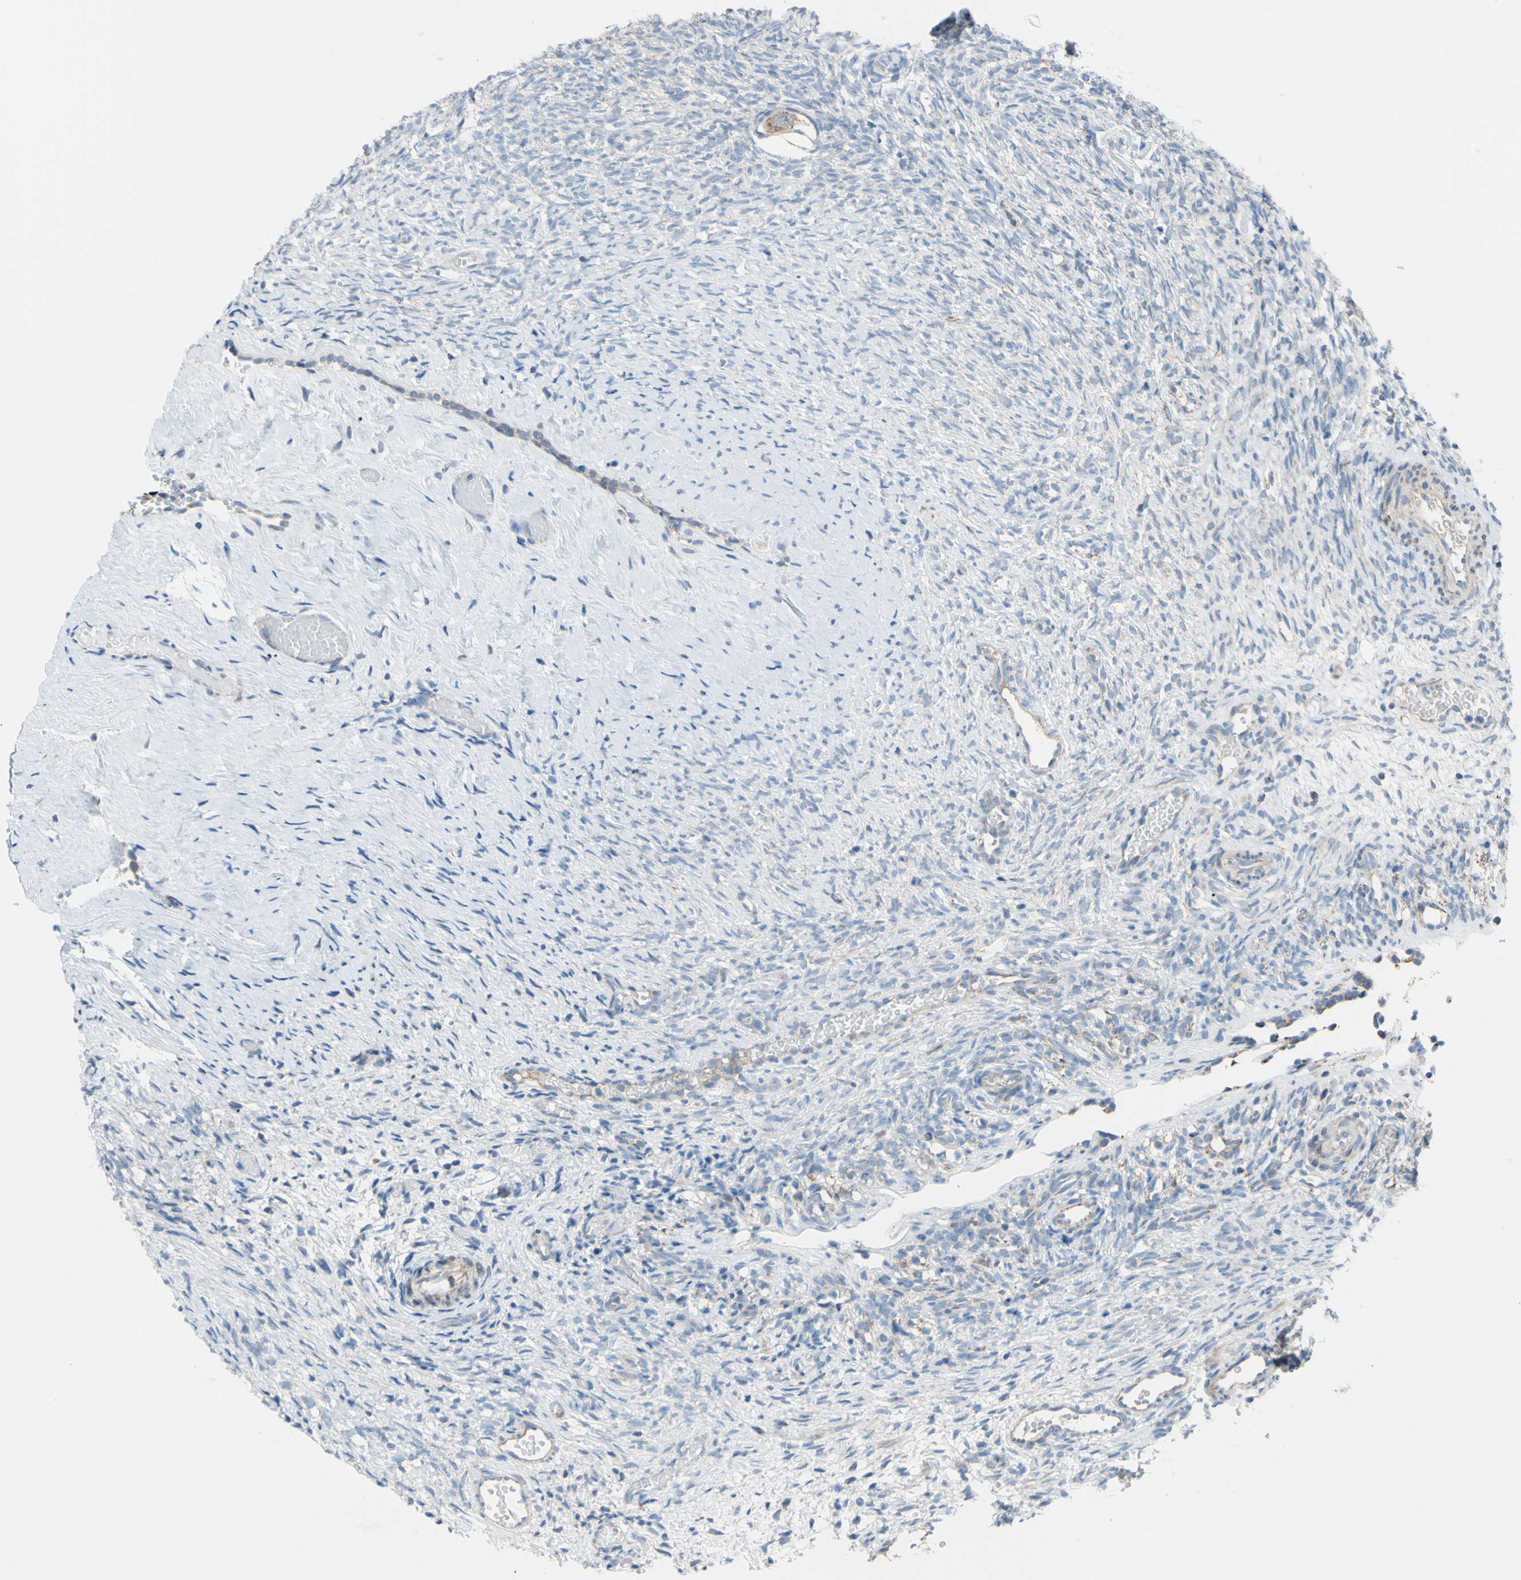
{"staining": {"intensity": "weak", "quantity": ">75%", "location": "cytoplasmic/membranous"}, "tissue": "ovary", "cell_type": "Follicle cells", "image_type": "normal", "snomed": [{"axis": "morphology", "description": "Normal tissue, NOS"}, {"axis": "topography", "description": "Ovary"}], "caption": "DAB (3,3'-diaminobenzidine) immunohistochemical staining of benign ovary displays weak cytoplasmic/membranous protein expression in about >75% of follicle cells. (DAB (3,3'-diaminobenzidine) = brown stain, brightfield microscopy at high magnification).", "gene": "GLT8D1", "patient": {"sex": "female", "age": 35}}